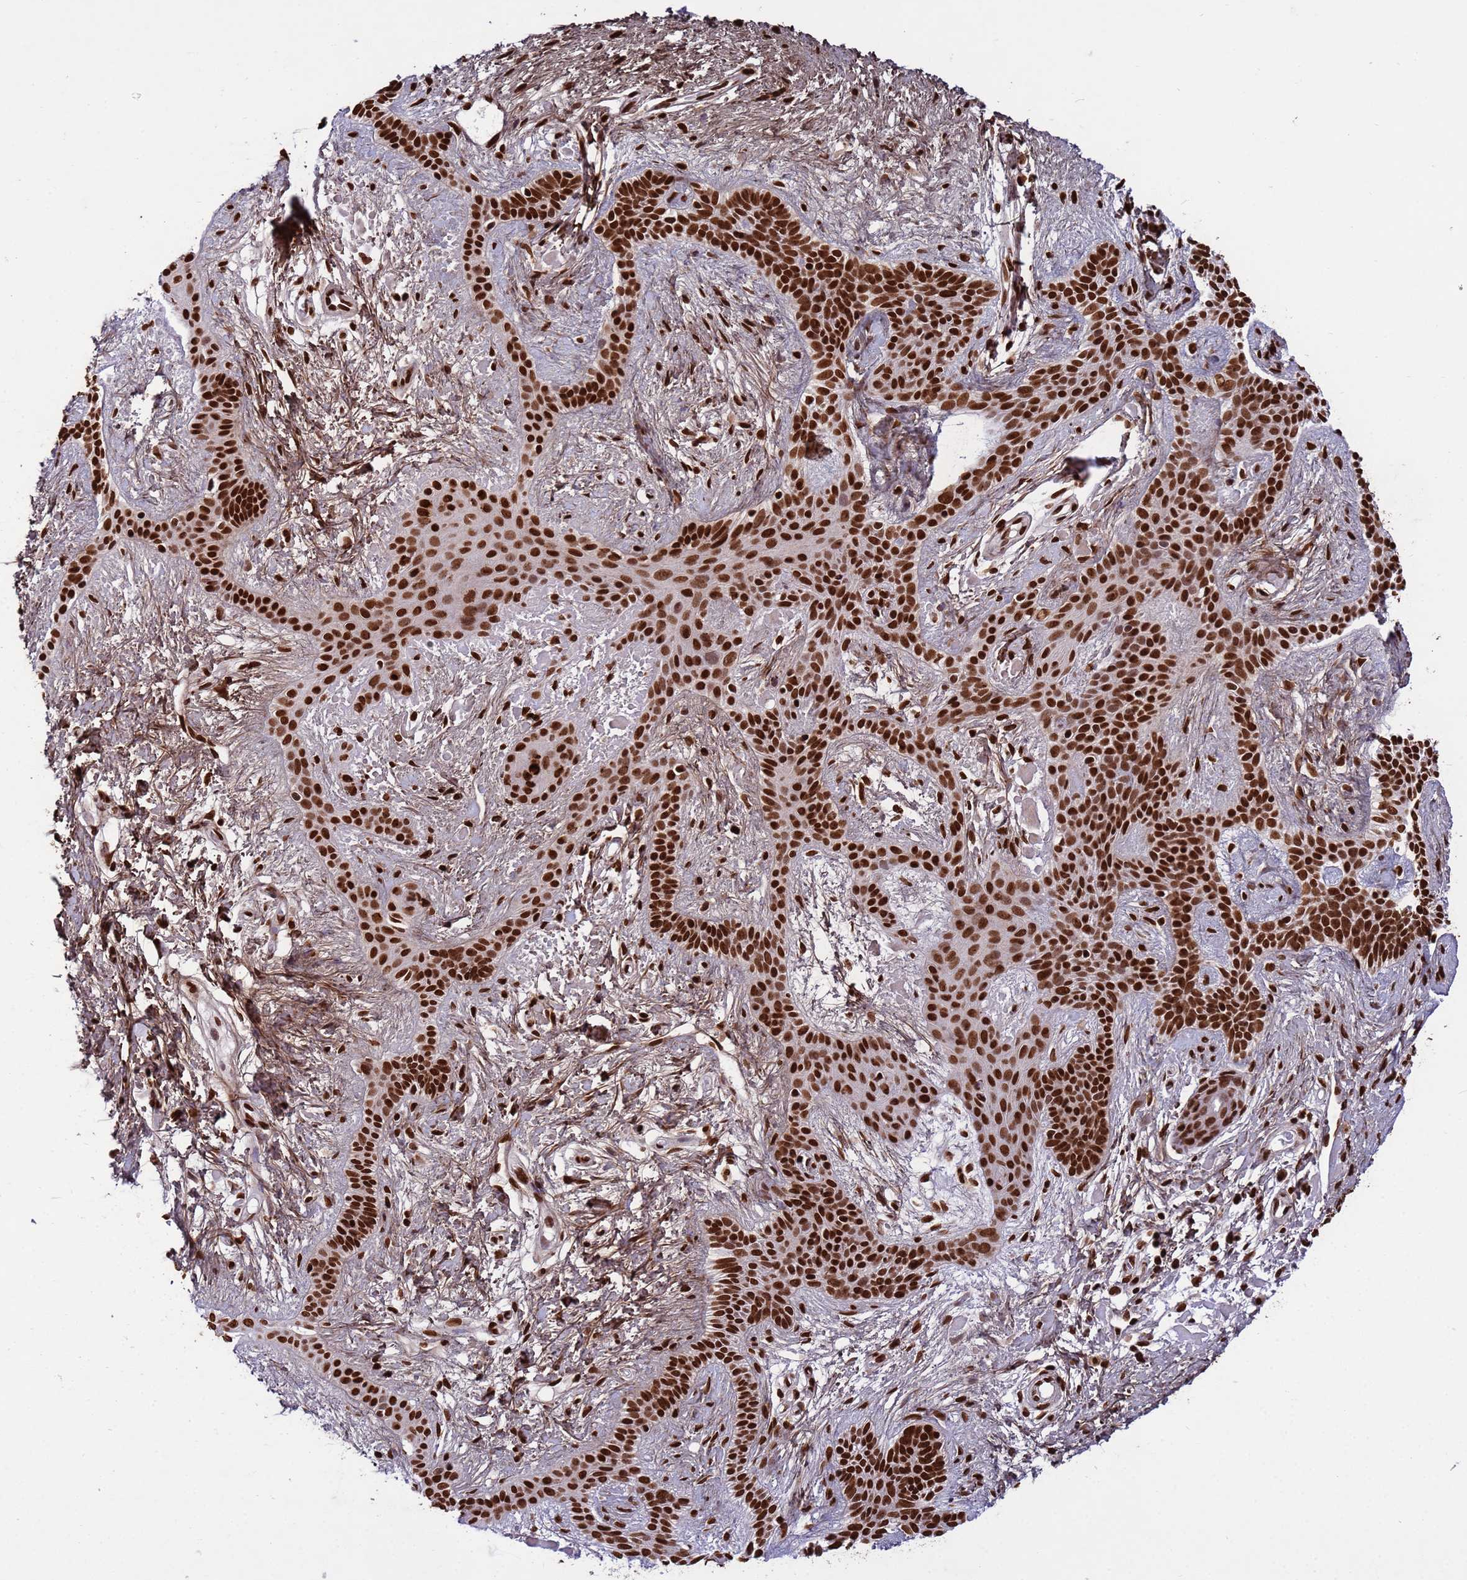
{"staining": {"intensity": "strong", "quantity": ">75%", "location": "nuclear"}, "tissue": "skin cancer", "cell_type": "Tumor cells", "image_type": "cancer", "snomed": [{"axis": "morphology", "description": "Basal cell carcinoma"}, {"axis": "topography", "description": "Skin"}], "caption": "Basal cell carcinoma (skin) stained for a protein shows strong nuclear positivity in tumor cells. The staining was performed using DAB, with brown indicating positive protein expression. Nuclei are stained blue with hematoxylin.", "gene": "H3-3B", "patient": {"sex": "male", "age": 78}}